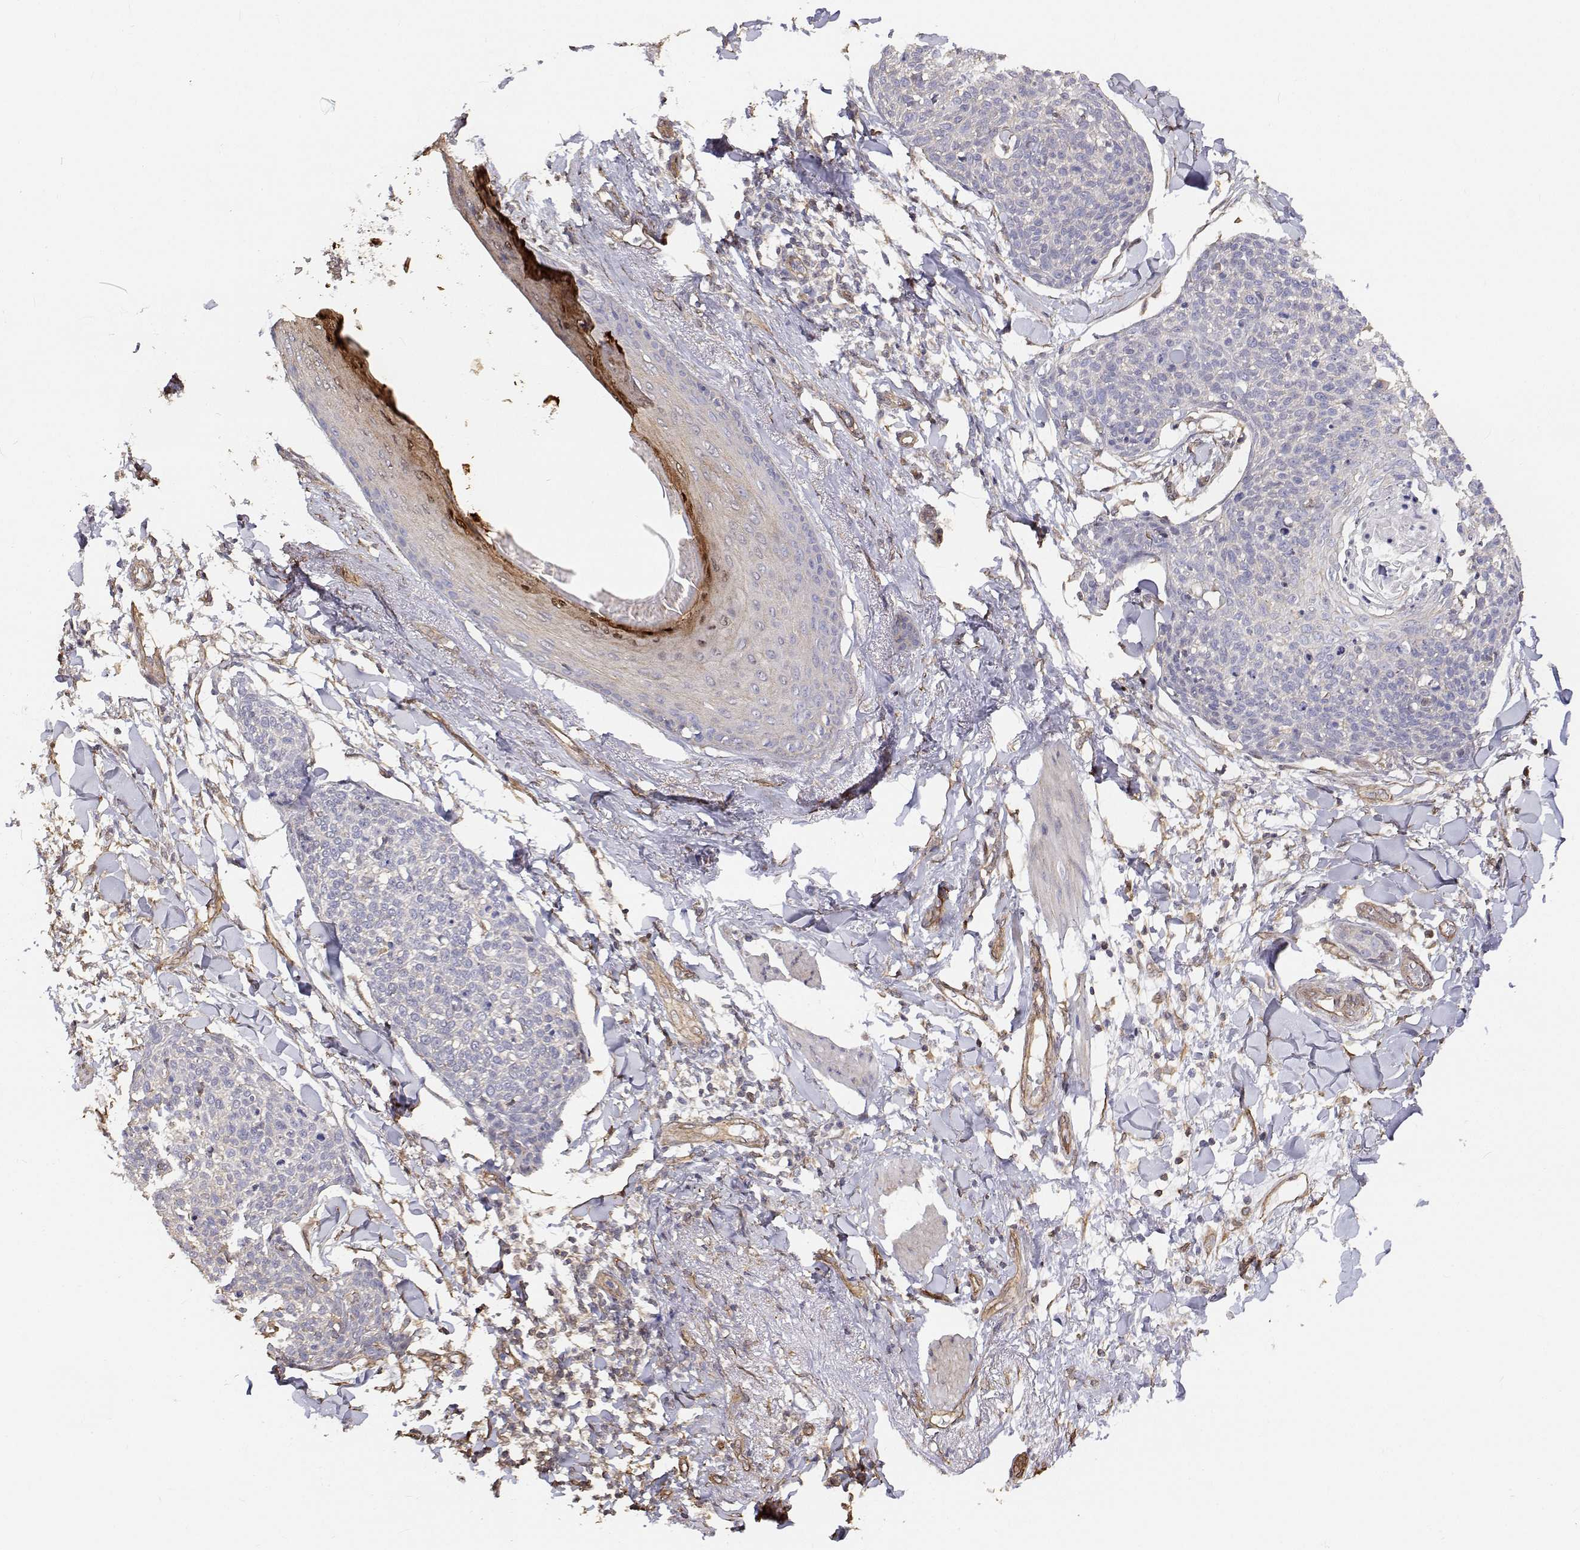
{"staining": {"intensity": "negative", "quantity": "none", "location": "none"}, "tissue": "skin cancer", "cell_type": "Tumor cells", "image_type": "cancer", "snomed": [{"axis": "morphology", "description": "Squamous cell carcinoma, NOS"}, {"axis": "topography", "description": "Skin"}, {"axis": "topography", "description": "Vulva"}], "caption": "IHC image of human skin cancer (squamous cell carcinoma) stained for a protein (brown), which reveals no positivity in tumor cells.", "gene": "GSDMA", "patient": {"sex": "female", "age": 75}}